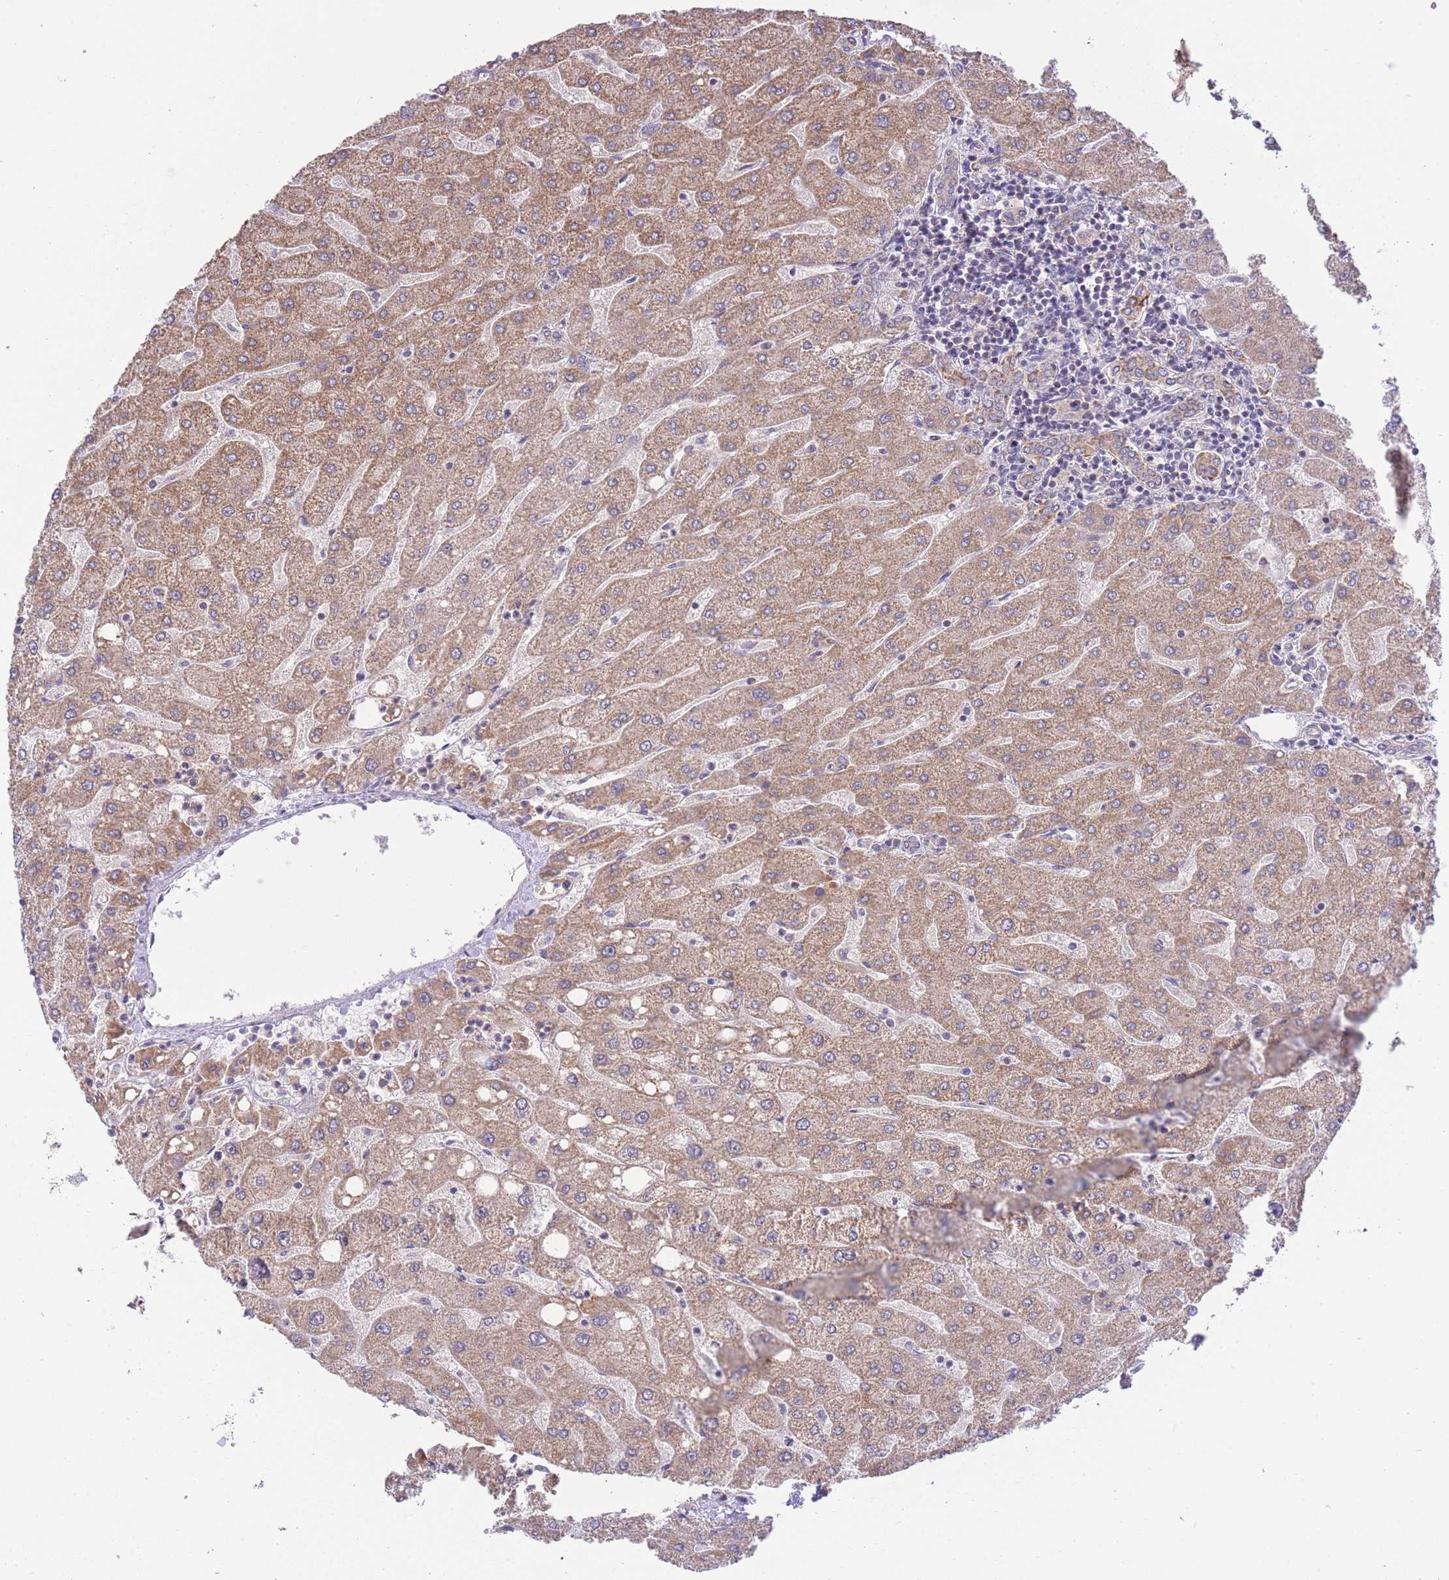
{"staining": {"intensity": "weak", "quantity": "<25%", "location": "cytoplasmic/membranous"}, "tissue": "liver", "cell_type": "Cholangiocytes", "image_type": "normal", "snomed": [{"axis": "morphology", "description": "Normal tissue, NOS"}, {"axis": "topography", "description": "Liver"}], "caption": "Photomicrograph shows no protein staining in cholangiocytes of normal liver.", "gene": "CTBP1", "patient": {"sex": "male", "age": 67}}